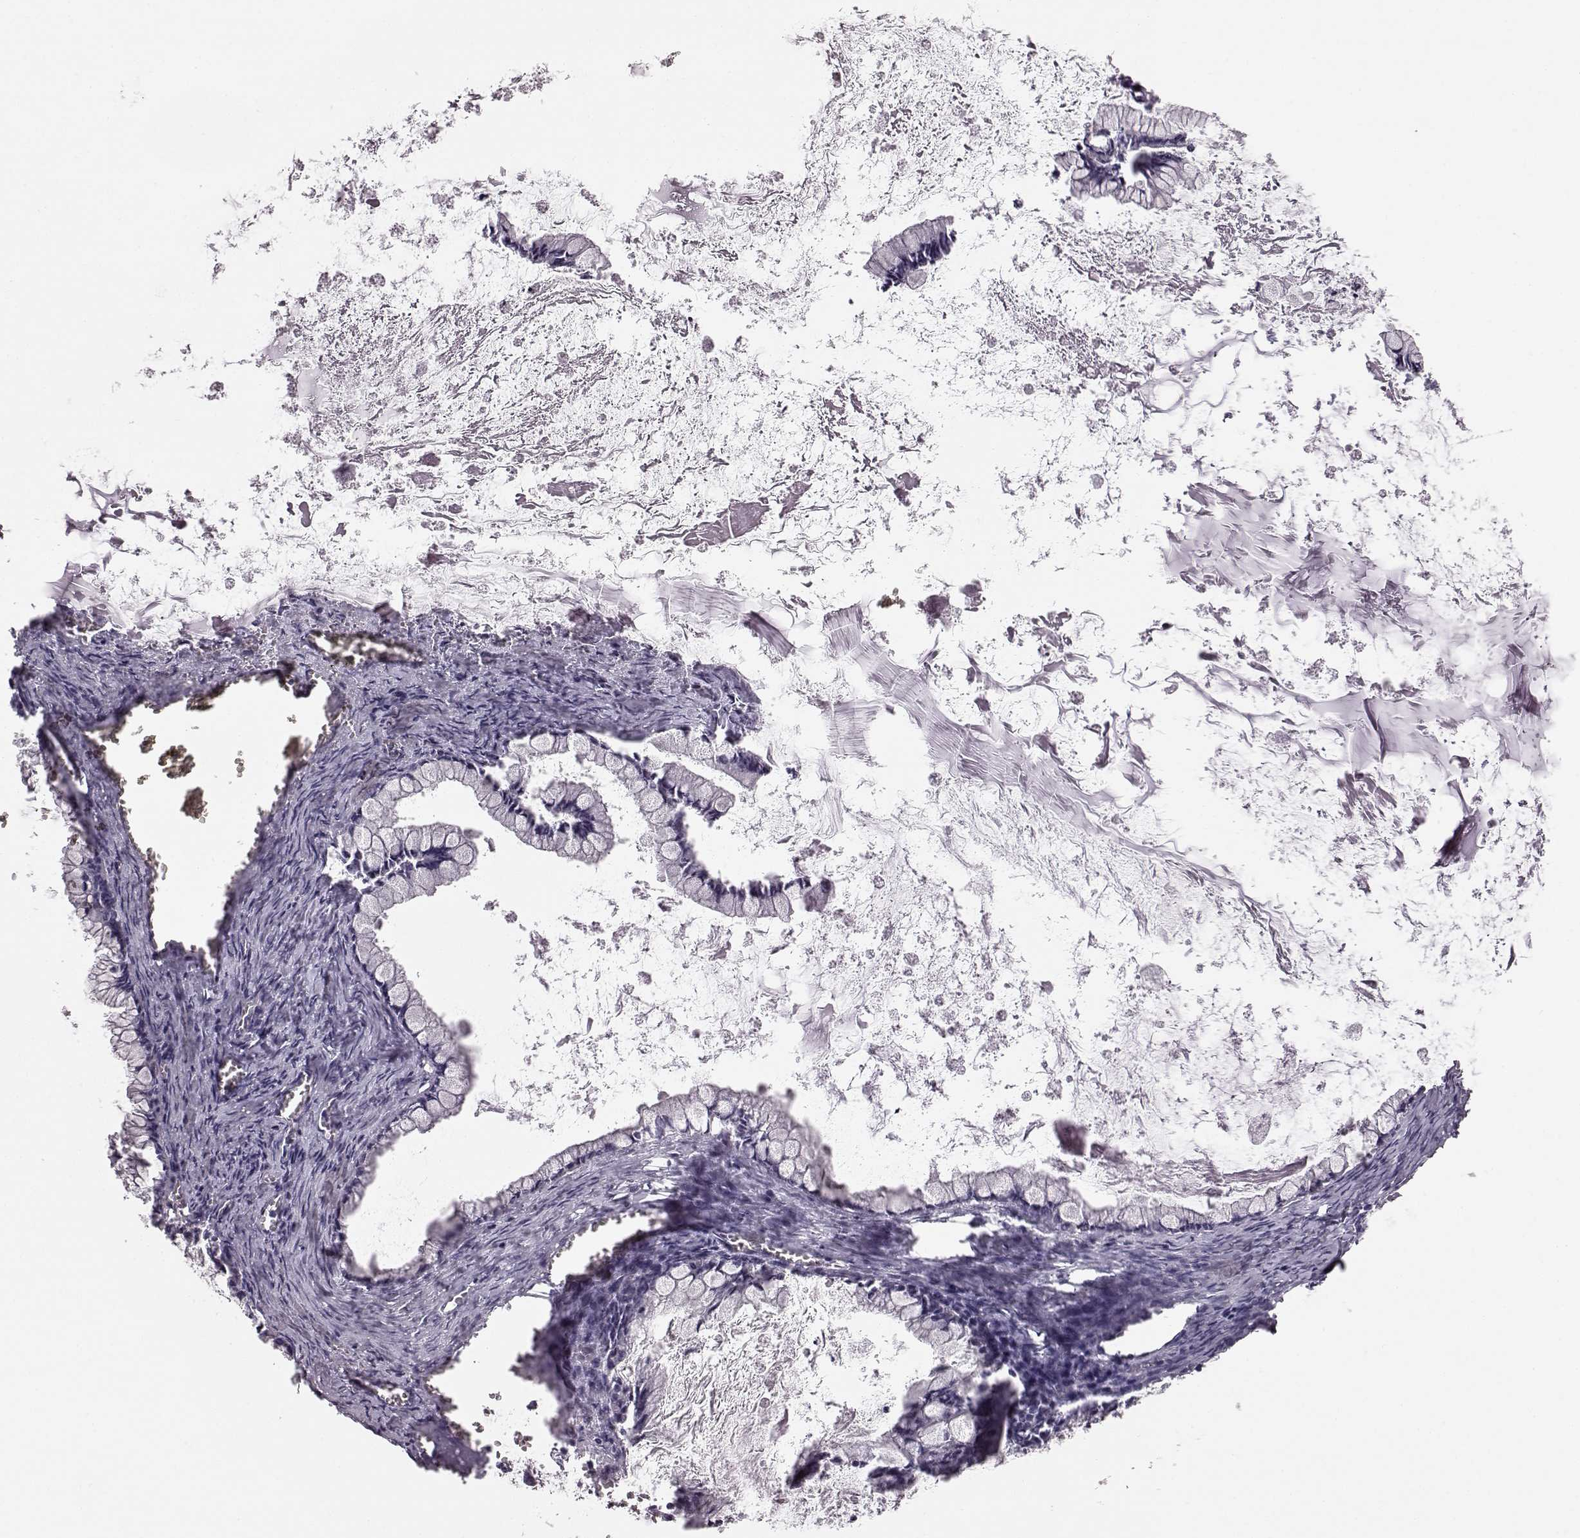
{"staining": {"intensity": "negative", "quantity": "none", "location": "none"}, "tissue": "ovarian cancer", "cell_type": "Tumor cells", "image_type": "cancer", "snomed": [{"axis": "morphology", "description": "Cystadenocarcinoma, mucinous, NOS"}, {"axis": "topography", "description": "Ovary"}], "caption": "Immunohistochemistry (IHC) image of neoplastic tissue: human ovarian cancer (mucinous cystadenocarcinoma) stained with DAB shows no significant protein positivity in tumor cells.", "gene": "TCHHL1", "patient": {"sex": "female", "age": 67}}